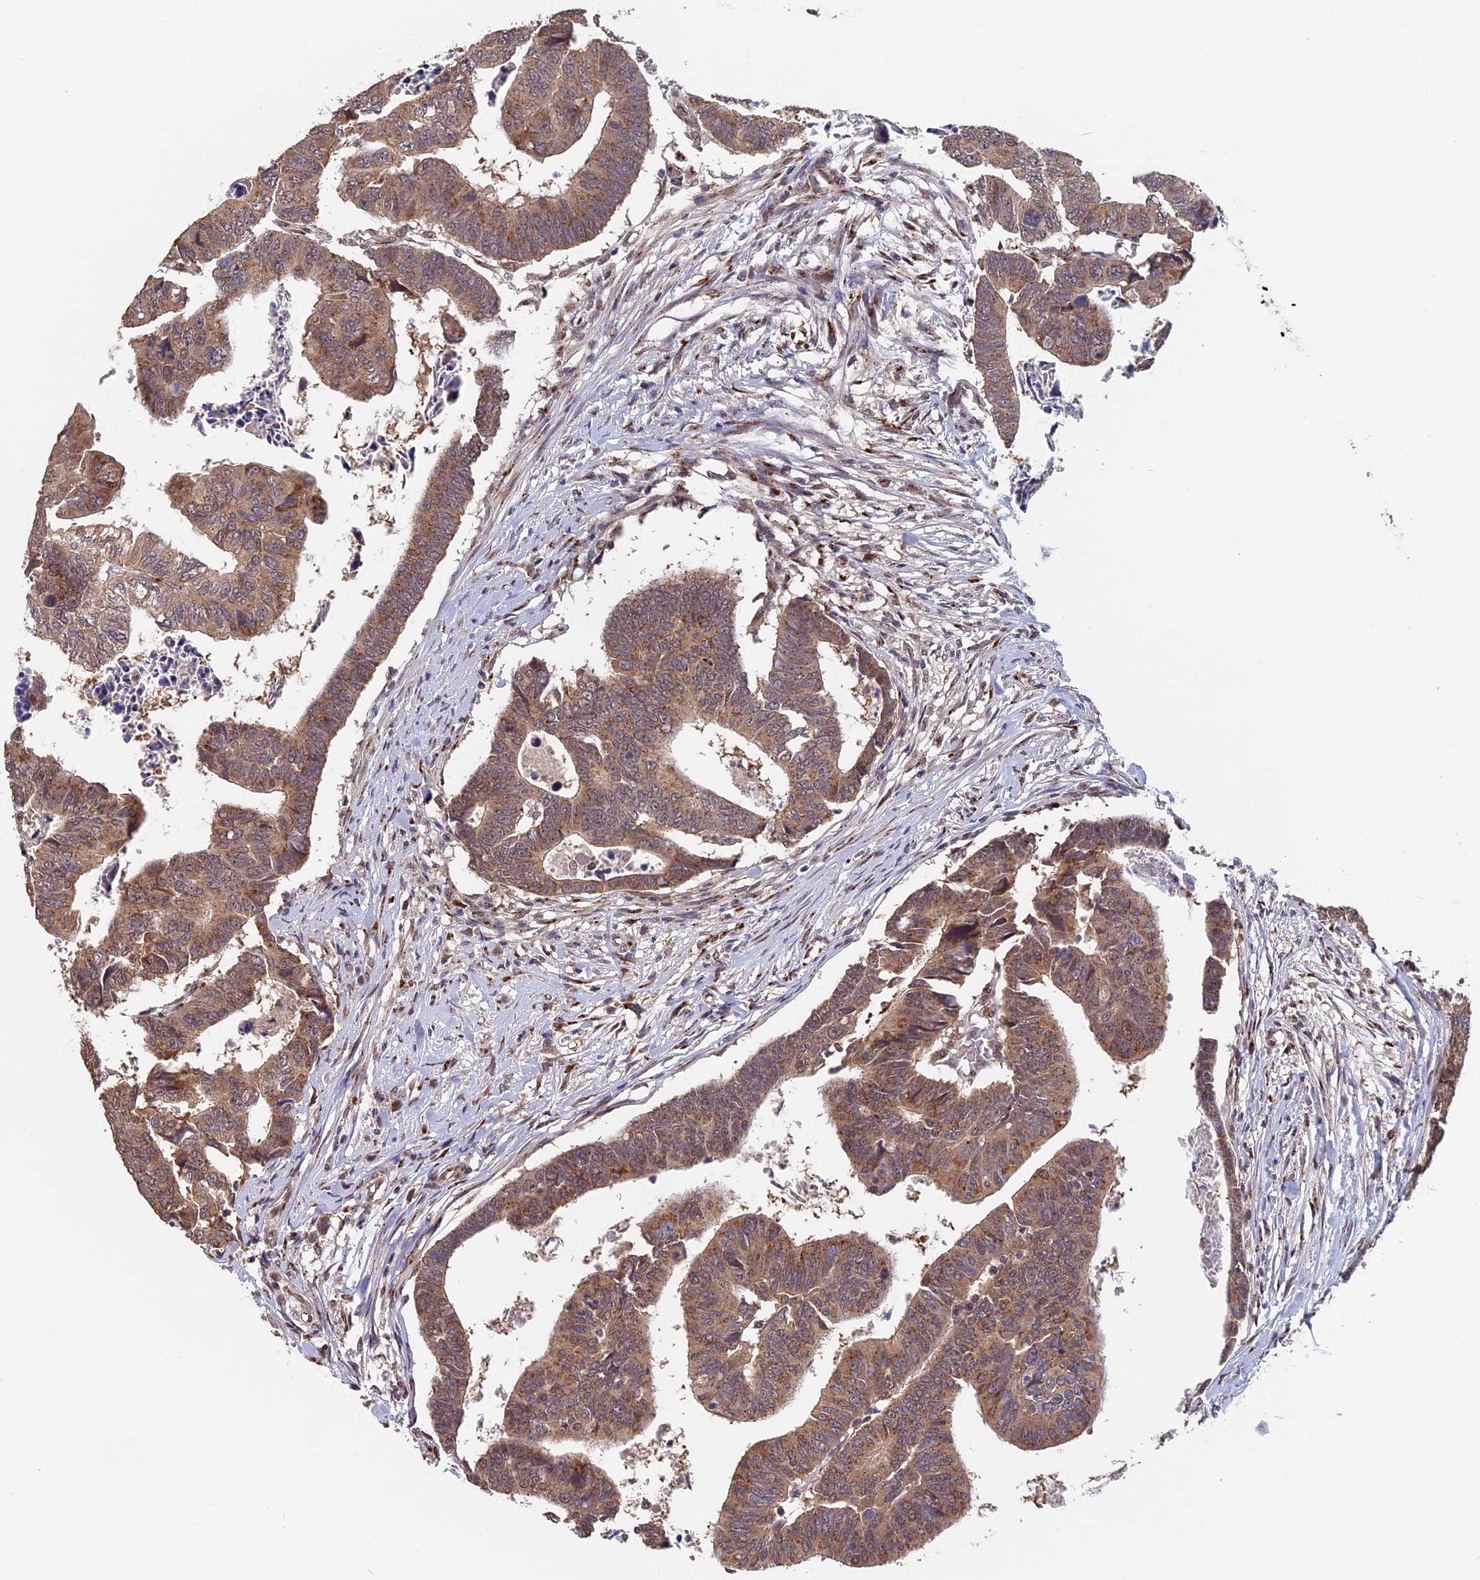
{"staining": {"intensity": "moderate", "quantity": ">75%", "location": "cytoplasmic/membranous"}, "tissue": "colorectal cancer", "cell_type": "Tumor cells", "image_type": "cancer", "snomed": [{"axis": "morphology", "description": "Adenocarcinoma, NOS"}, {"axis": "topography", "description": "Rectum"}], "caption": "The immunohistochemical stain shows moderate cytoplasmic/membranous positivity in tumor cells of adenocarcinoma (colorectal) tissue. Nuclei are stained in blue.", "gene": "PIGQ", "patient": {"sex": "female", "age": 65}}